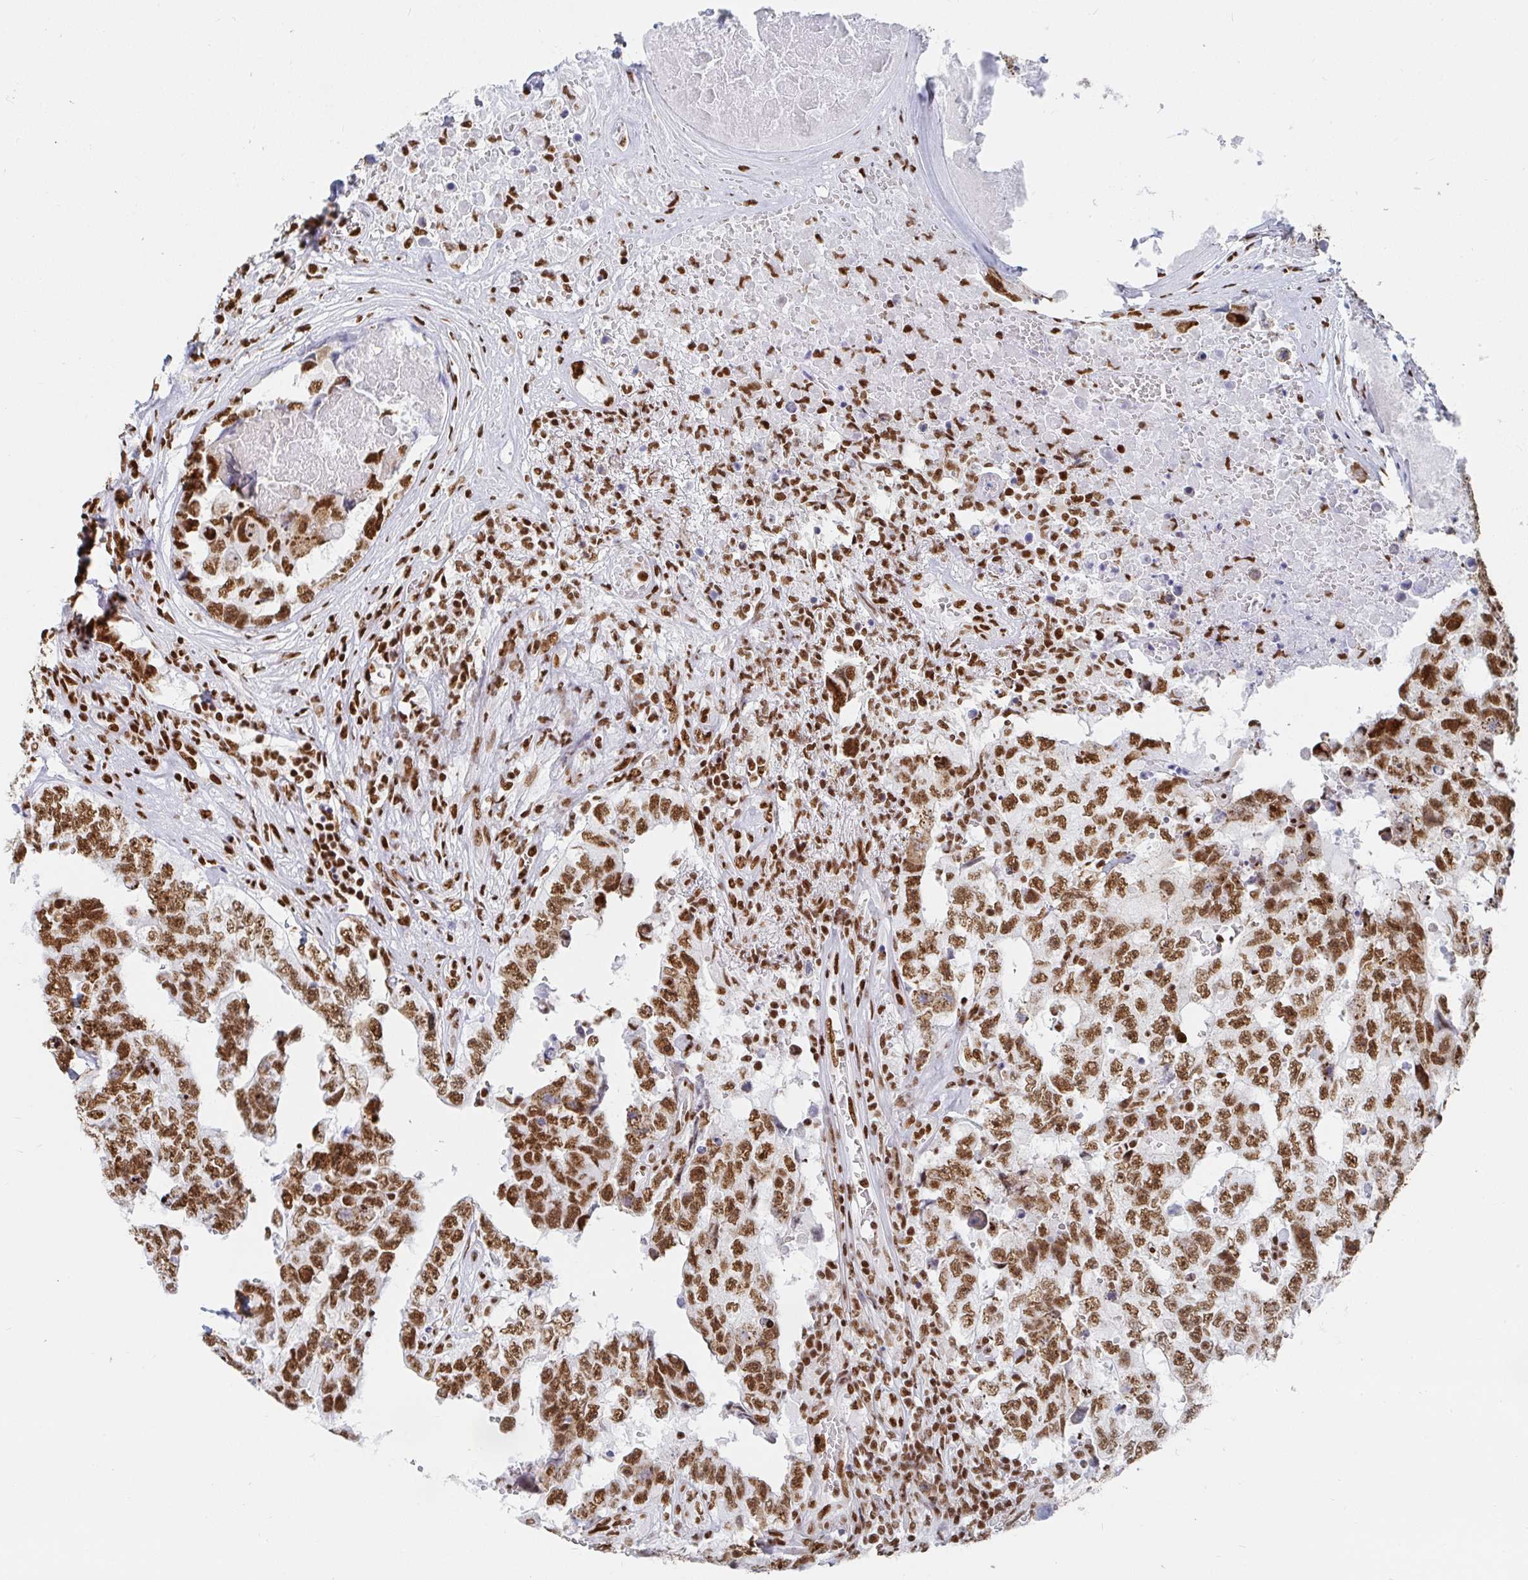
{"staining": {"intensity": "moderate", "quantity": ">75%", "location": "nuclear"}, "tissue": "testis cancer", "cell_type": "Tumor cells", "image_type": "cancer", "snomed": [{"axis": "morphology", "description": "Normal tissue, NOS"}, {"axis": "morphology", "description": "Carcinoma, Embryonal, NOS"}, {"axis": "topography", "description": "Testis"}, {"axis": "topography", "description": "Epididymis"}], "caption": "A brown stain shows moderate nuclear expression of a protein in testis cancer tumor cells.", "gene": "EWSR1", "patient": {"sex": "male", "age": 25}}